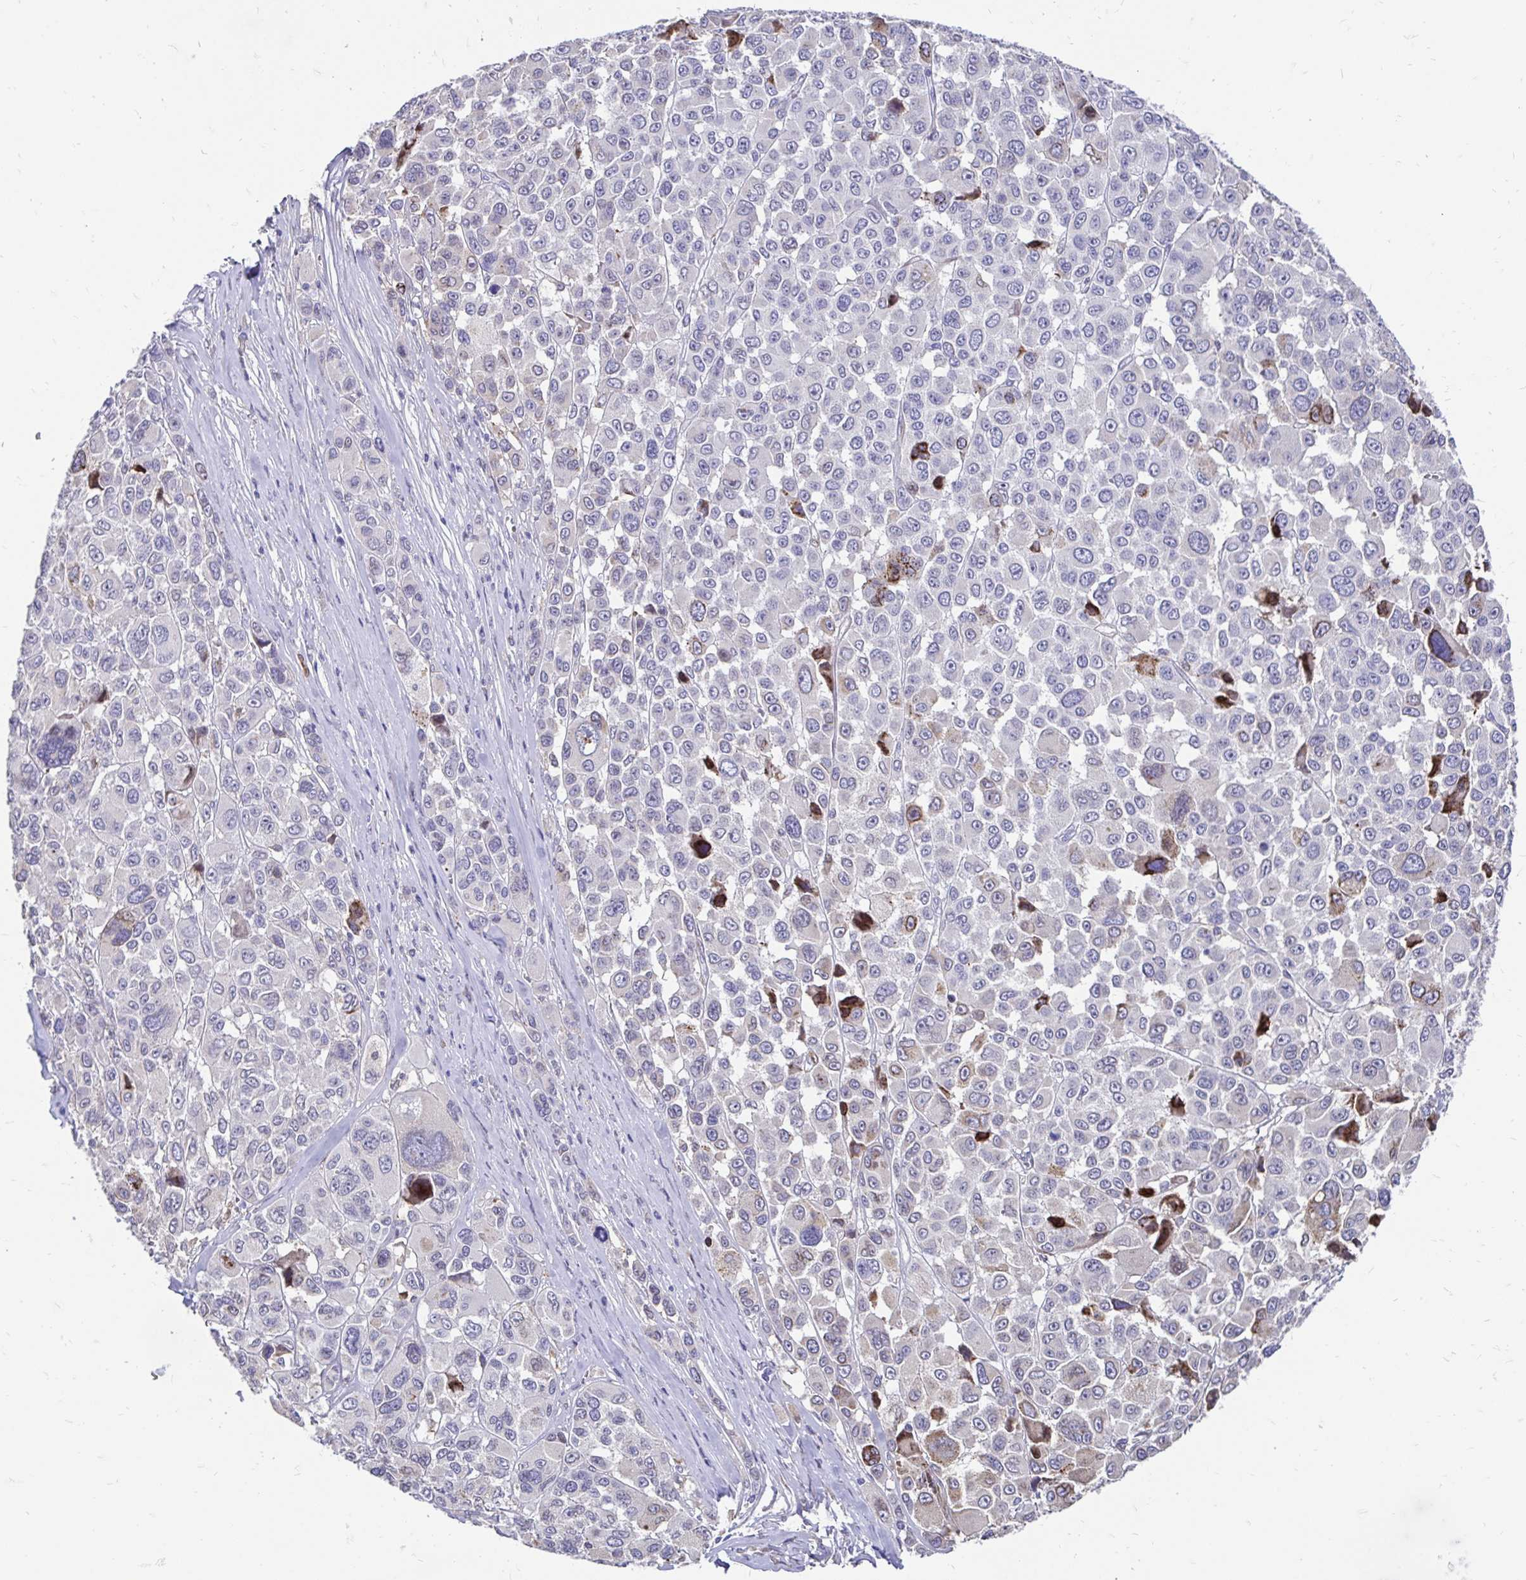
{"staining": {"intensity": "negative", "quantity": "none", "location": "none"}, "tissue": "melanoma", "cell_type": "Tumor cells", "image_type": "cancer", "snomed": [{"axis": "morphology", "description": "Malignant melanoma, NOS"}, {"axis": "topography", "description": "Skin"}], "caption": "Histopathology image shows no significant protein positivity in tumor cells of malignant melanoma. The staining was performed using DAB to visualize the protein expression in brown, while the nuclei were stained in blue with hematoxylin (Magnification: 20x).", "gene": "CDKL1", "patient": {"sex": "female", "age": 66}}